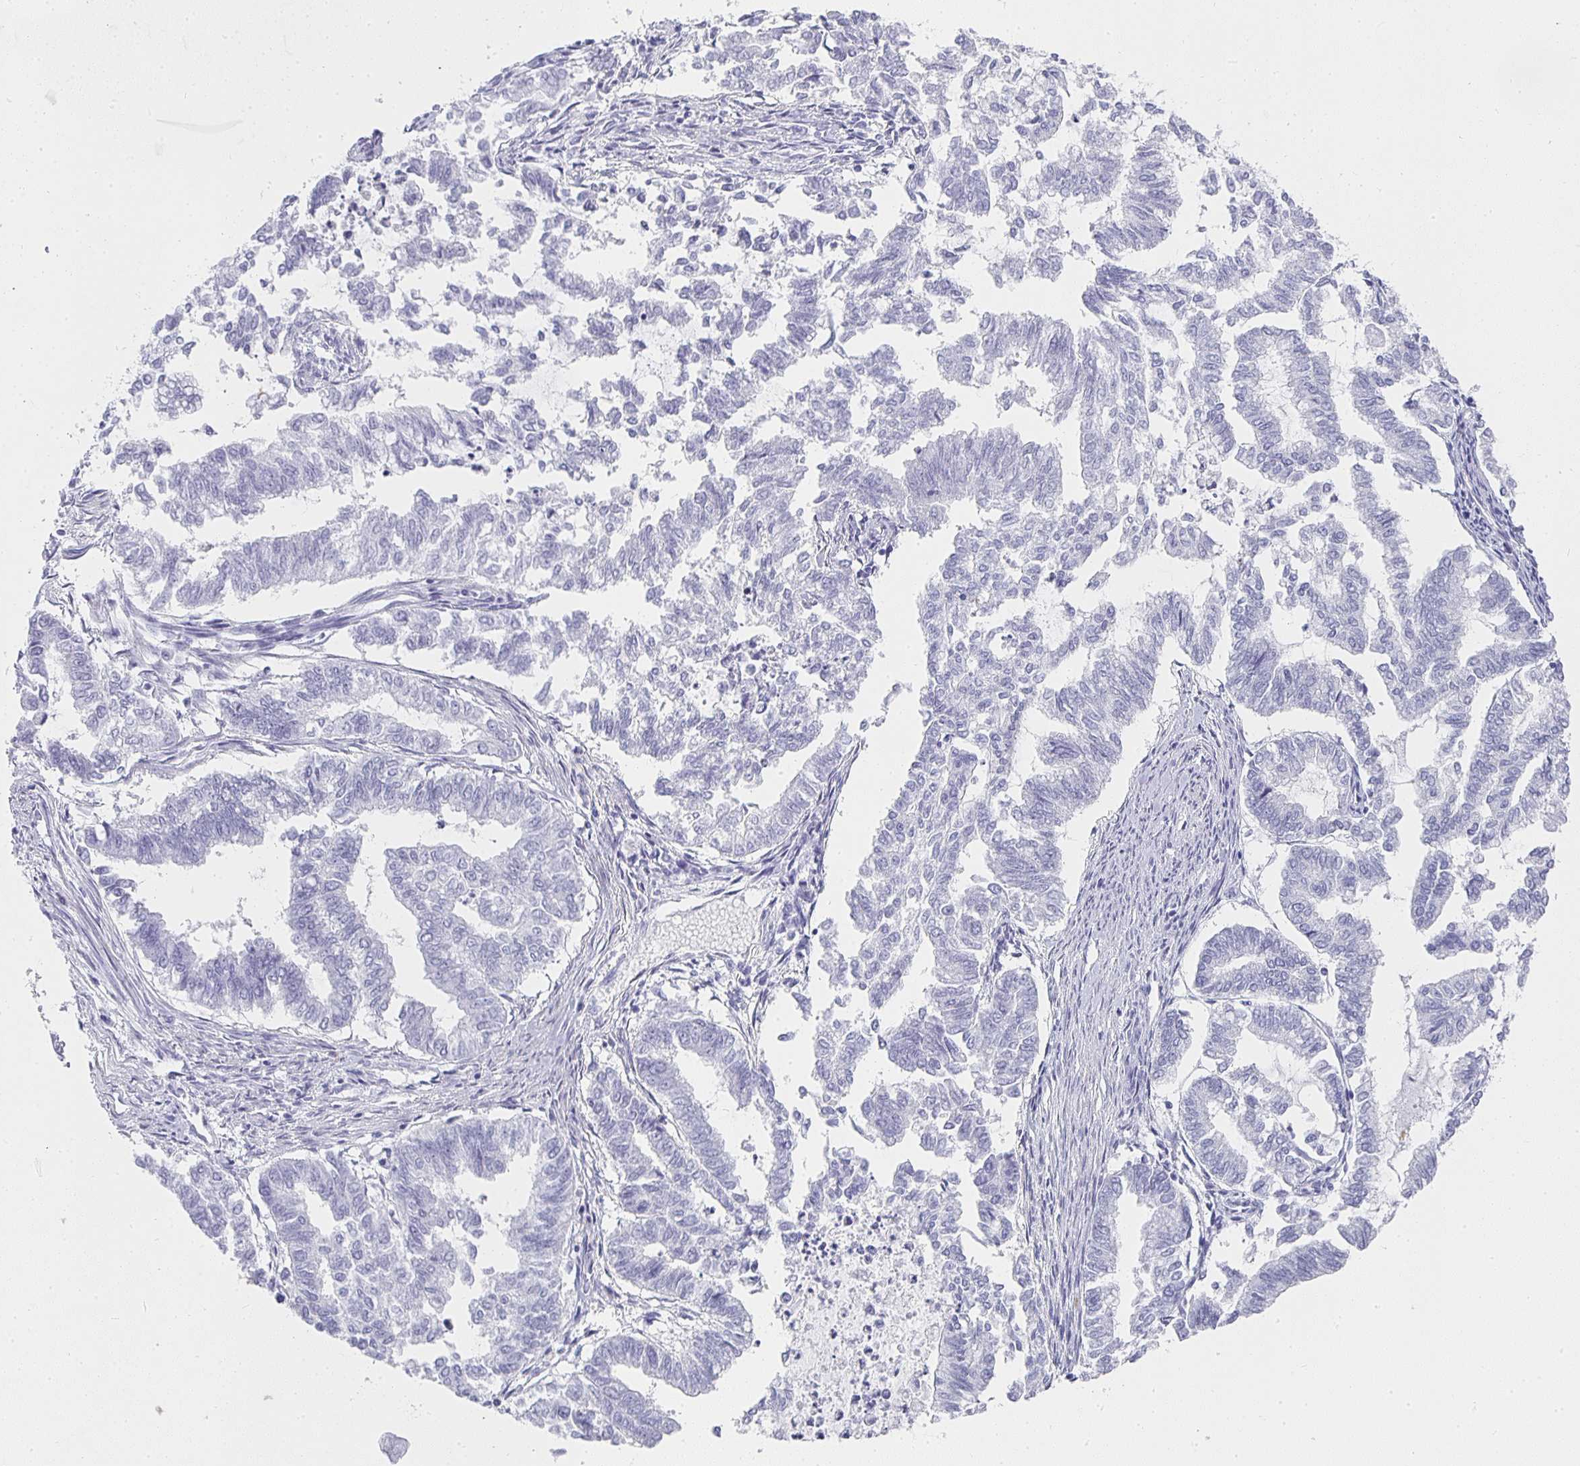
{"staining": {"intensity": "negative", "quantity": "none", "location": "none"}, "tissue": "endometrial cancer", "cell_type": "Tumor cells", "image_type": "cancer", "snomed": [{"axis": "morphology", "description": "Adenocarcinoma, NOS"}, {"axis": "topography", "description": "Endometrium"}], "caption": "The histopathology image shows no significant expression in tumor cells of endometrial adenocarcinoma. (Immunohistochemistry, brightfield microscopy, high magnification).", "gene": "TPSD1", "patient": {"sex": "female", "age": 79}}